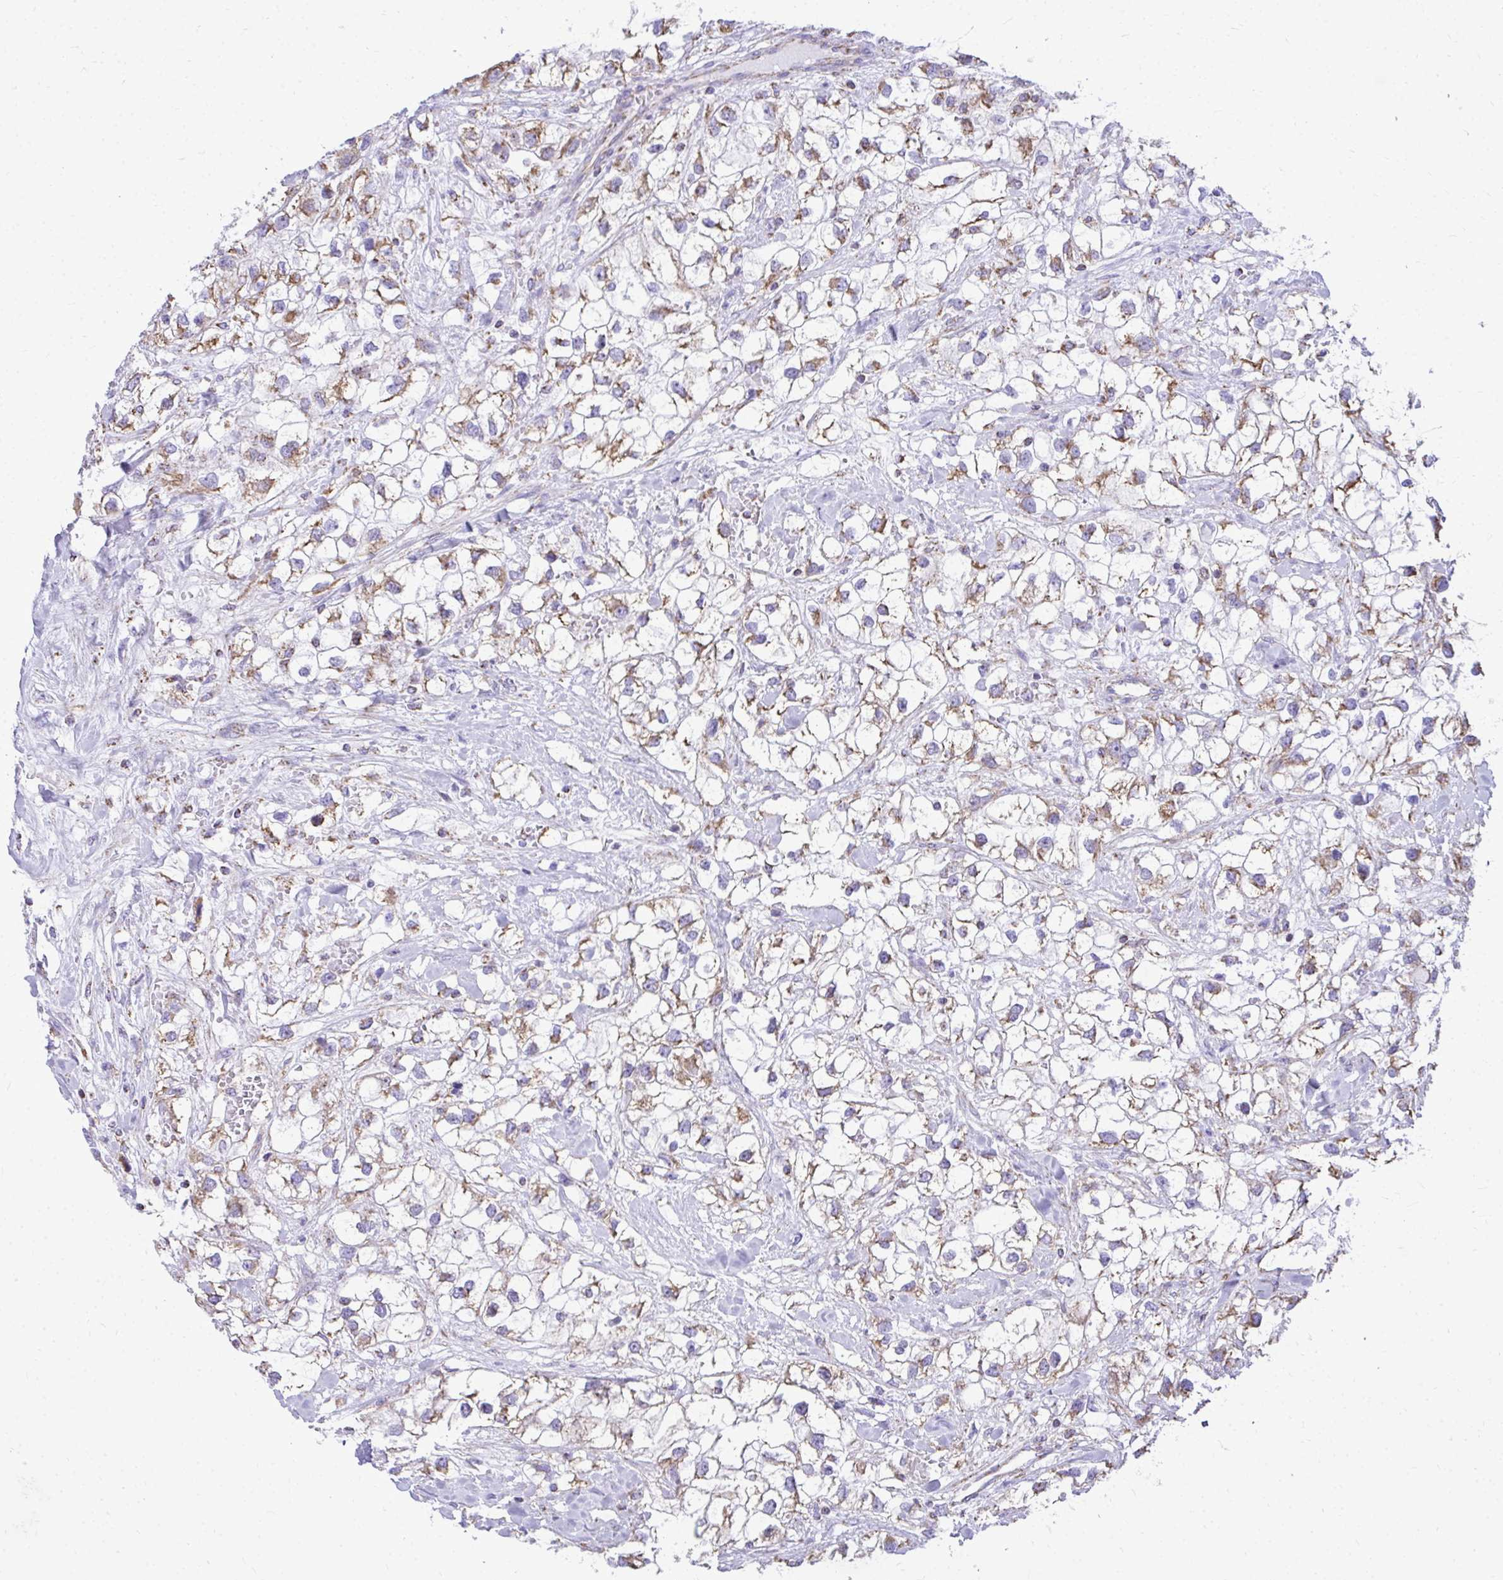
{"staining": {"intensity": "moderate", "quantity": ">75%", "location": "cytoplasmic/membranous"}, "tissue": "renal cancer", "cell_type": "Tumor cells", "image_type": "cancer", "snomed": [{"axis": "morphology", "description": "Adenocarcinoma, NOS"}, {"axis": "topography", "description": "Kidney"}], "caption": "Protein positivity by IHC shows moderate cytoplasmic/membranous expression in about >75% of tumor cells in renal cancer (adenocarcinoma).", "gene": "MPZL2", "patient": {"sex": "male", "age": 59}}